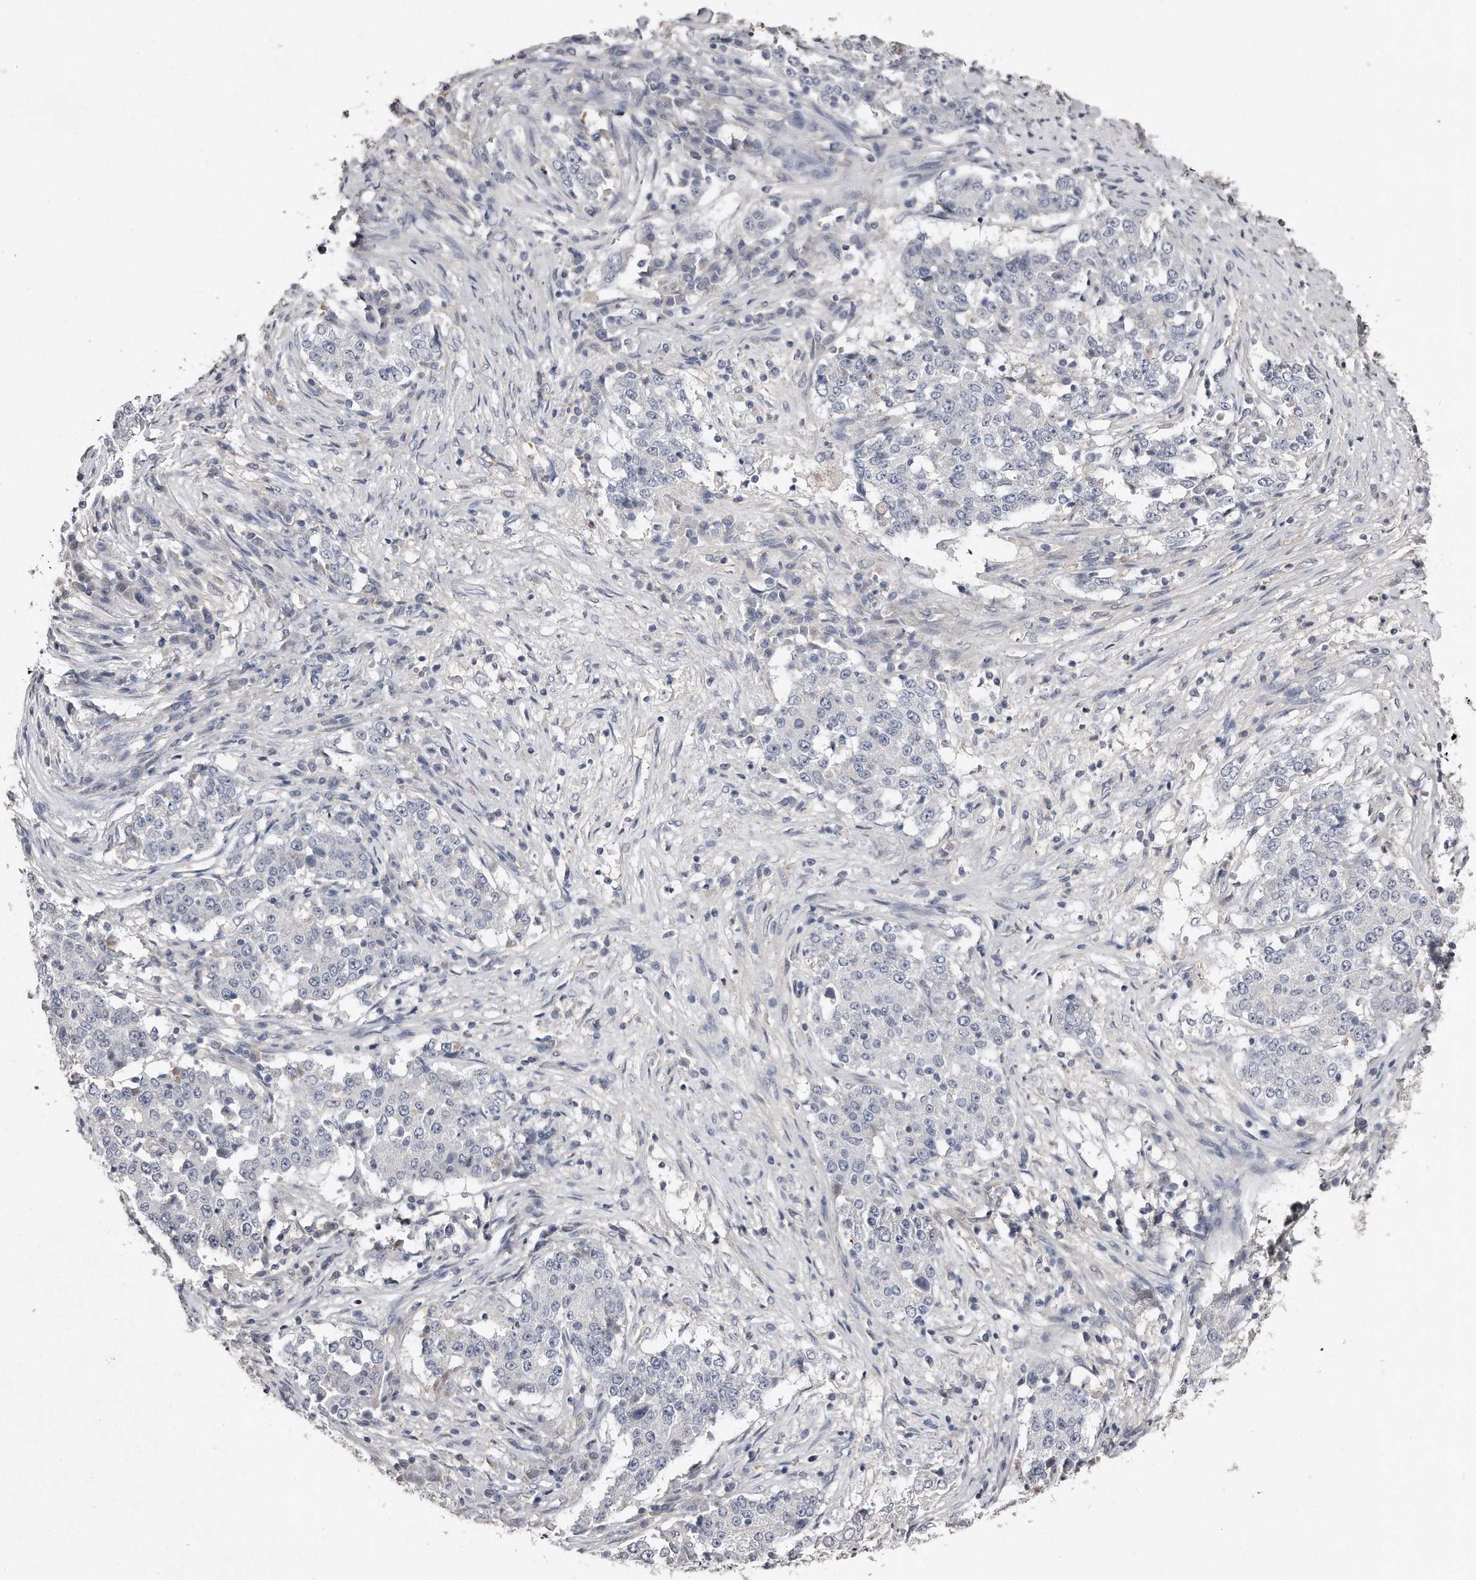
{"staining": {"intensity": "negative", "quantity": "none", "location": "none"}, "tissue": "stomach cancer", "cell_type": "Tumor cells", "image_type": "cancer", "snomed": [{"axis": "morphology", "description": "Adenocarcinoma, NOS"}, {"axis": "topography", "description": "Stomach"}], "caption": "There is no significant staining in tumor cells of stomach cancer (adenocarcinoma).", "gene": "LMOD1", "patient": {"sex": "male", "age": 59}}